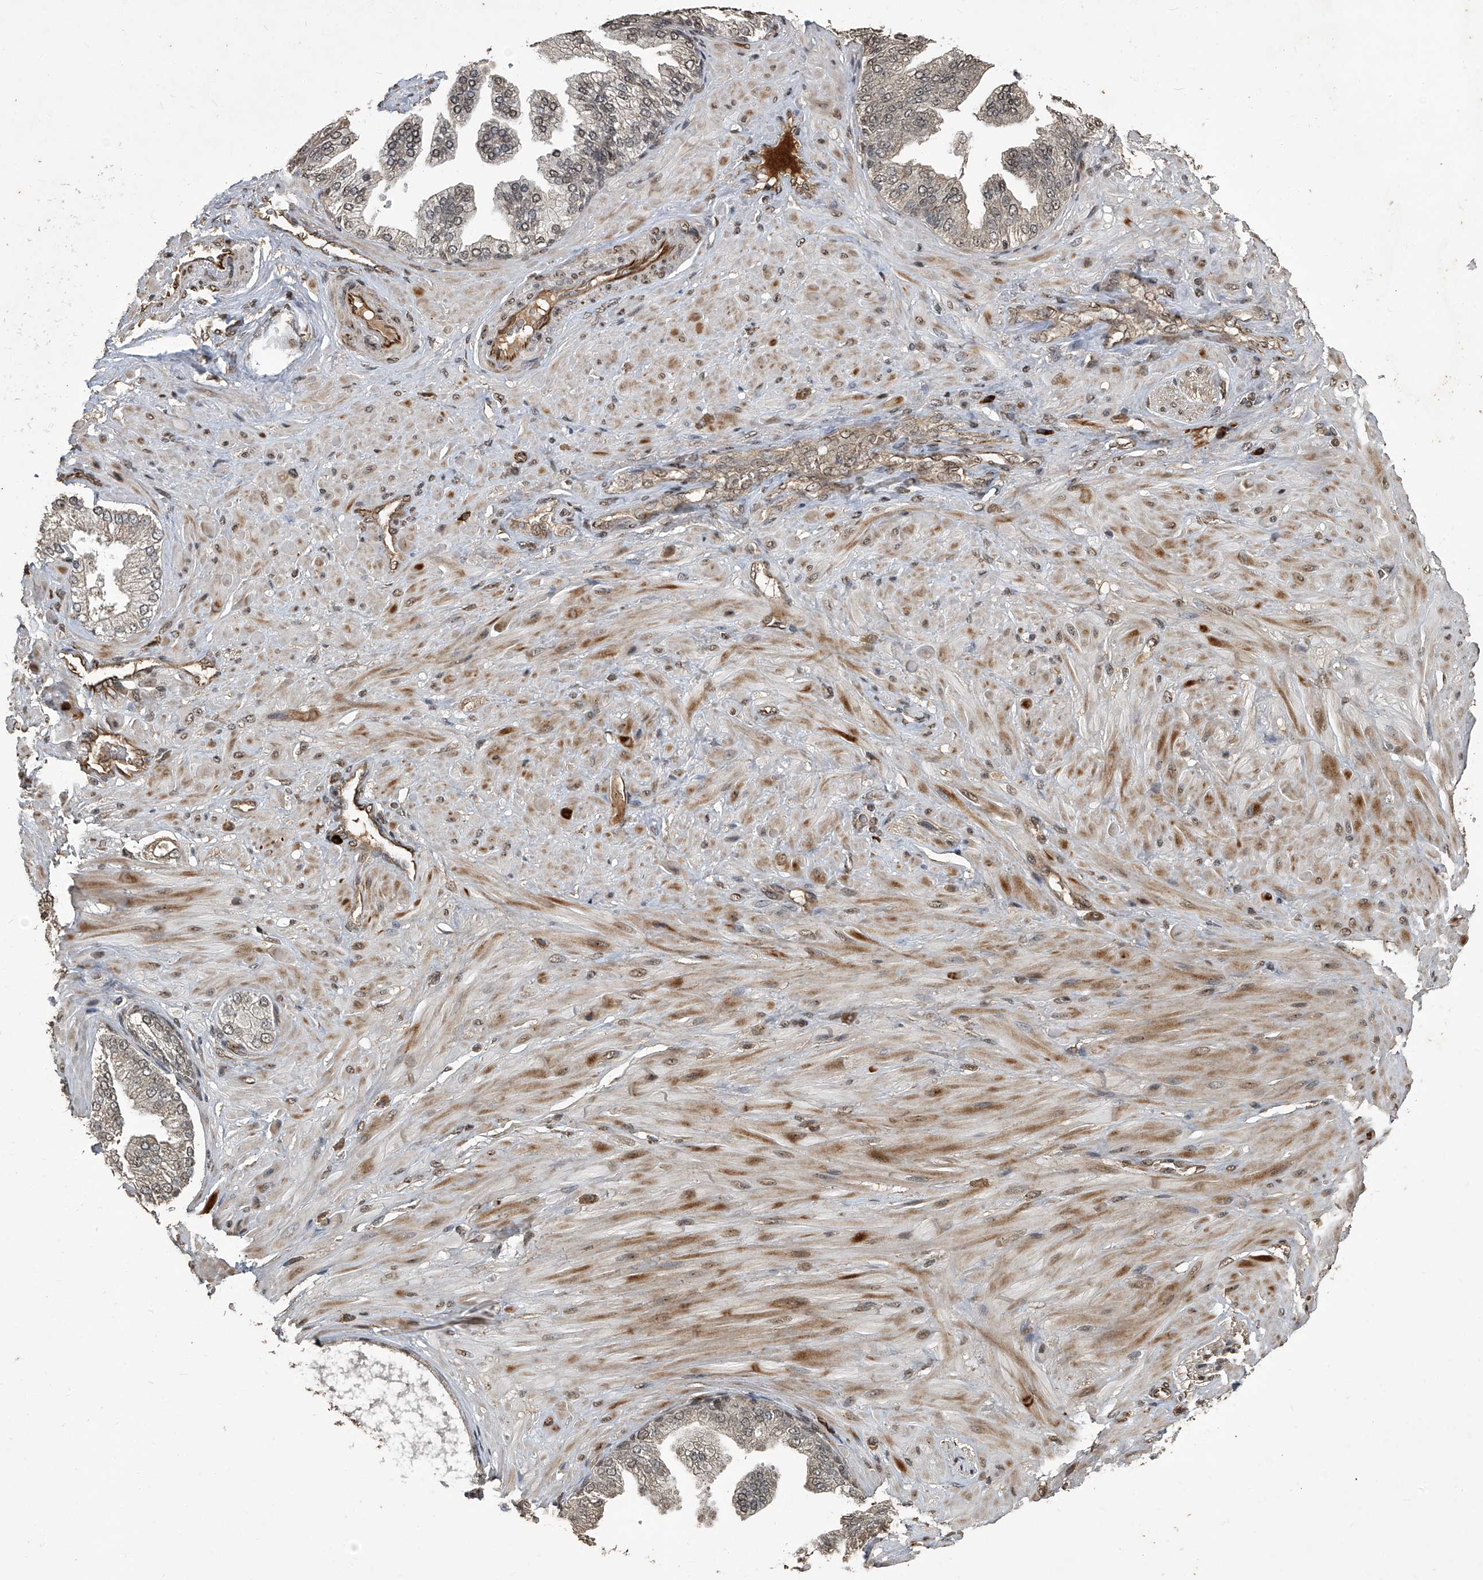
{"staining": {"intensity": "moderate", "quantity": ">75%", "location": "cytoplasmic/membranous,nuclear"}, "tissue": "adipose tissue", "cell_type": "Adipocytes", "image_type": "normal", "snomed": [{"axis": "morphology", "description": "Normal tissue, NOS"}, {"axis": "morphology", "description": "Adenocarcinoma, Low grade"}, {"axis": "topography", "description": "Prostate"}, {"axis": "topography", "description": "Peripheral nerve tissue"}], "caption": "Immunohistochemical staining of unremarkable human adipose tissue demonstrates moderate cytoplasmic/membranous,nuclear protein expression in approximately >75% of adipocytes.", "gene": "GPR132", "patient": {"sex": "male", "age": 63}}